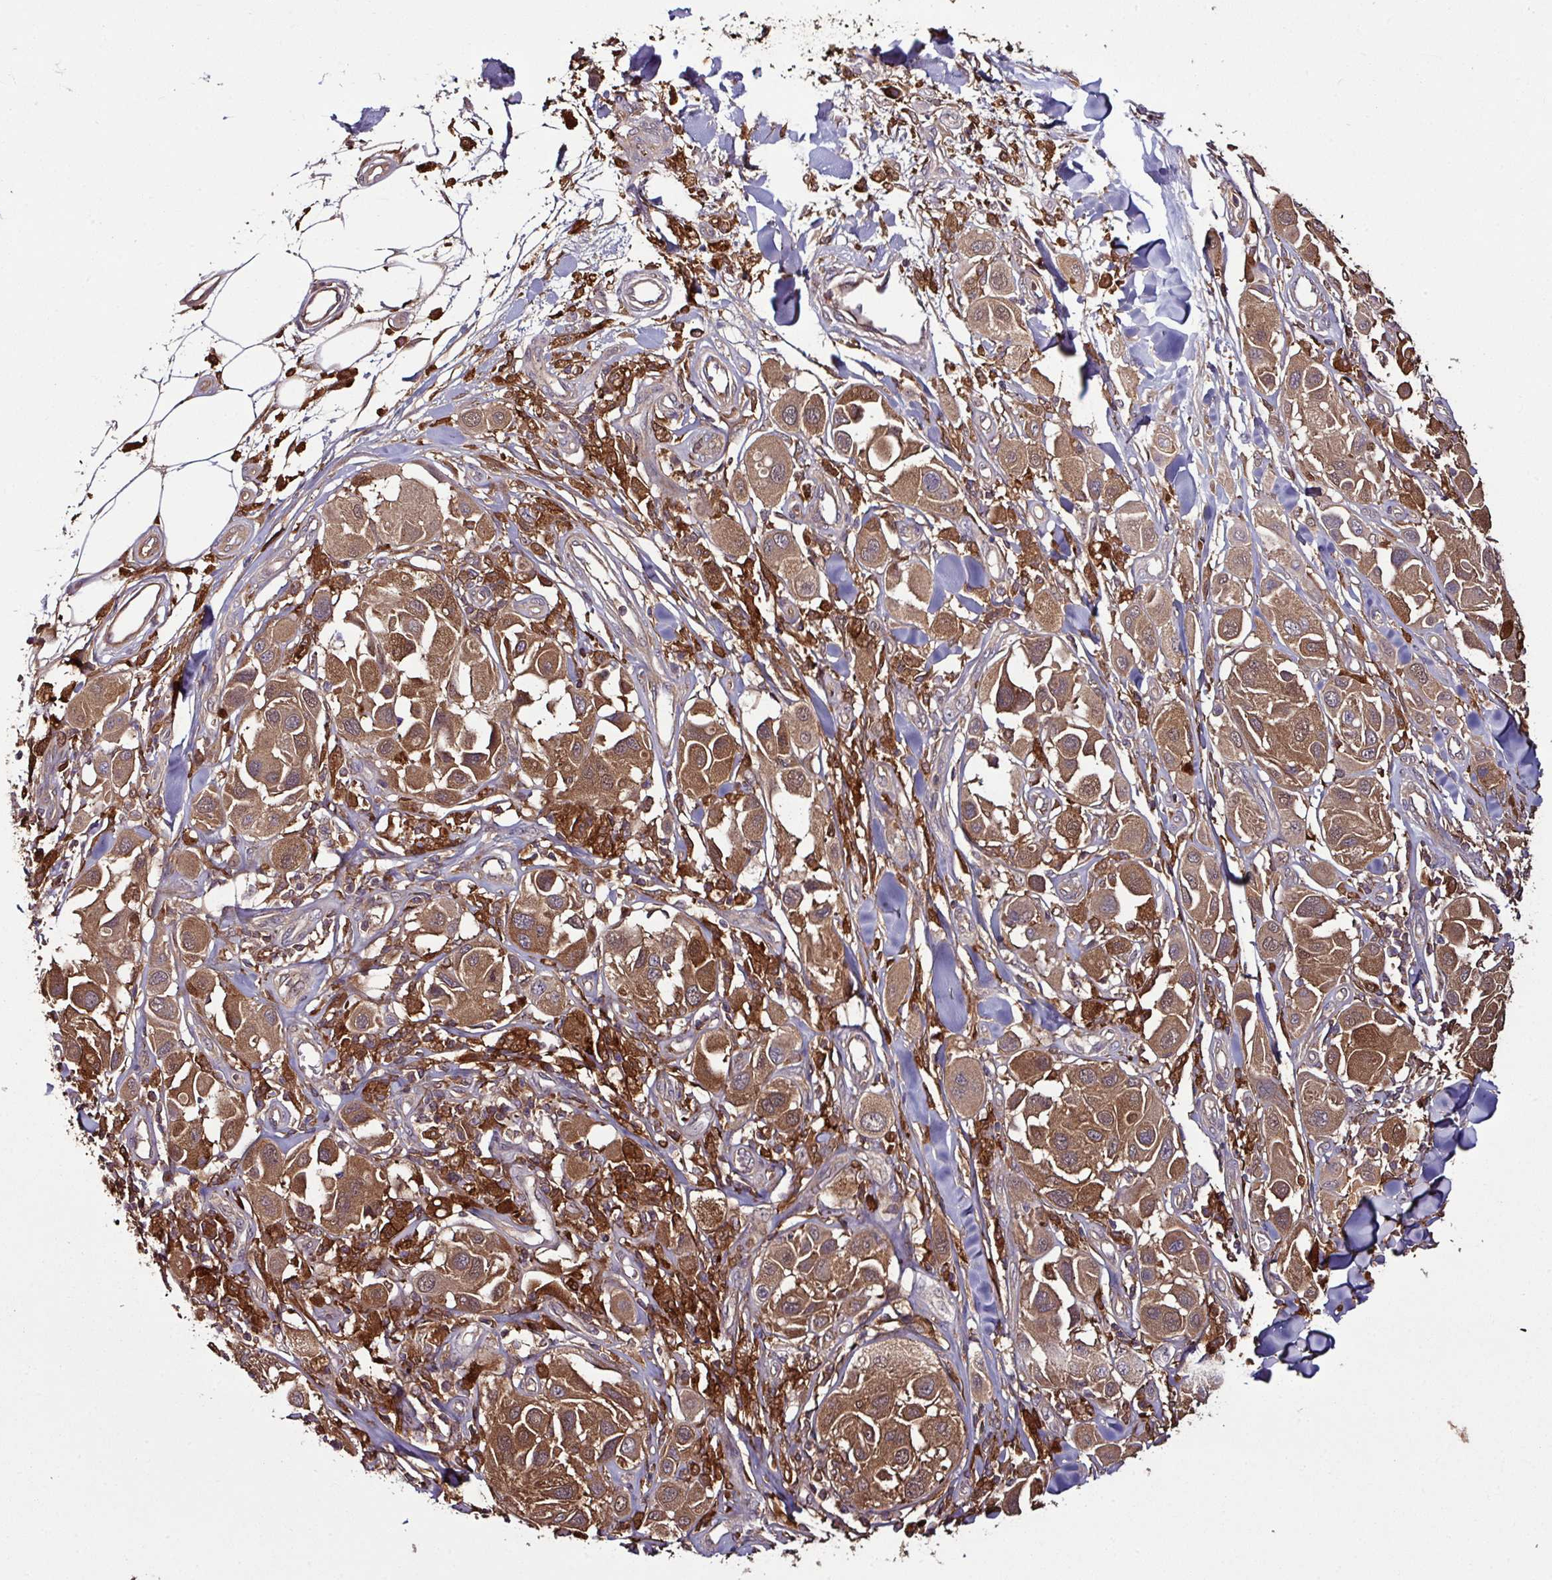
{"staining": {"intensity": "moderate", "quantity": ">75%", "location": "cytoplasmic/membranous"}, "tissue": "melanoma", "cell_type": "Tumor cells", "image_type": "cancer", "snomed": [{"axis": "morphology", "description": "Malignant melanoma, Metastatic site"}, {"axis": "topography", "description": "Skin"}], "caption": "Moderate cytoplasmic/membranous positivity for a protein is present in about >75% of tumor cells of melanoma using IHC.", "gene": "GNPDA1", "patient": {"sex": "male", "age": 41}}